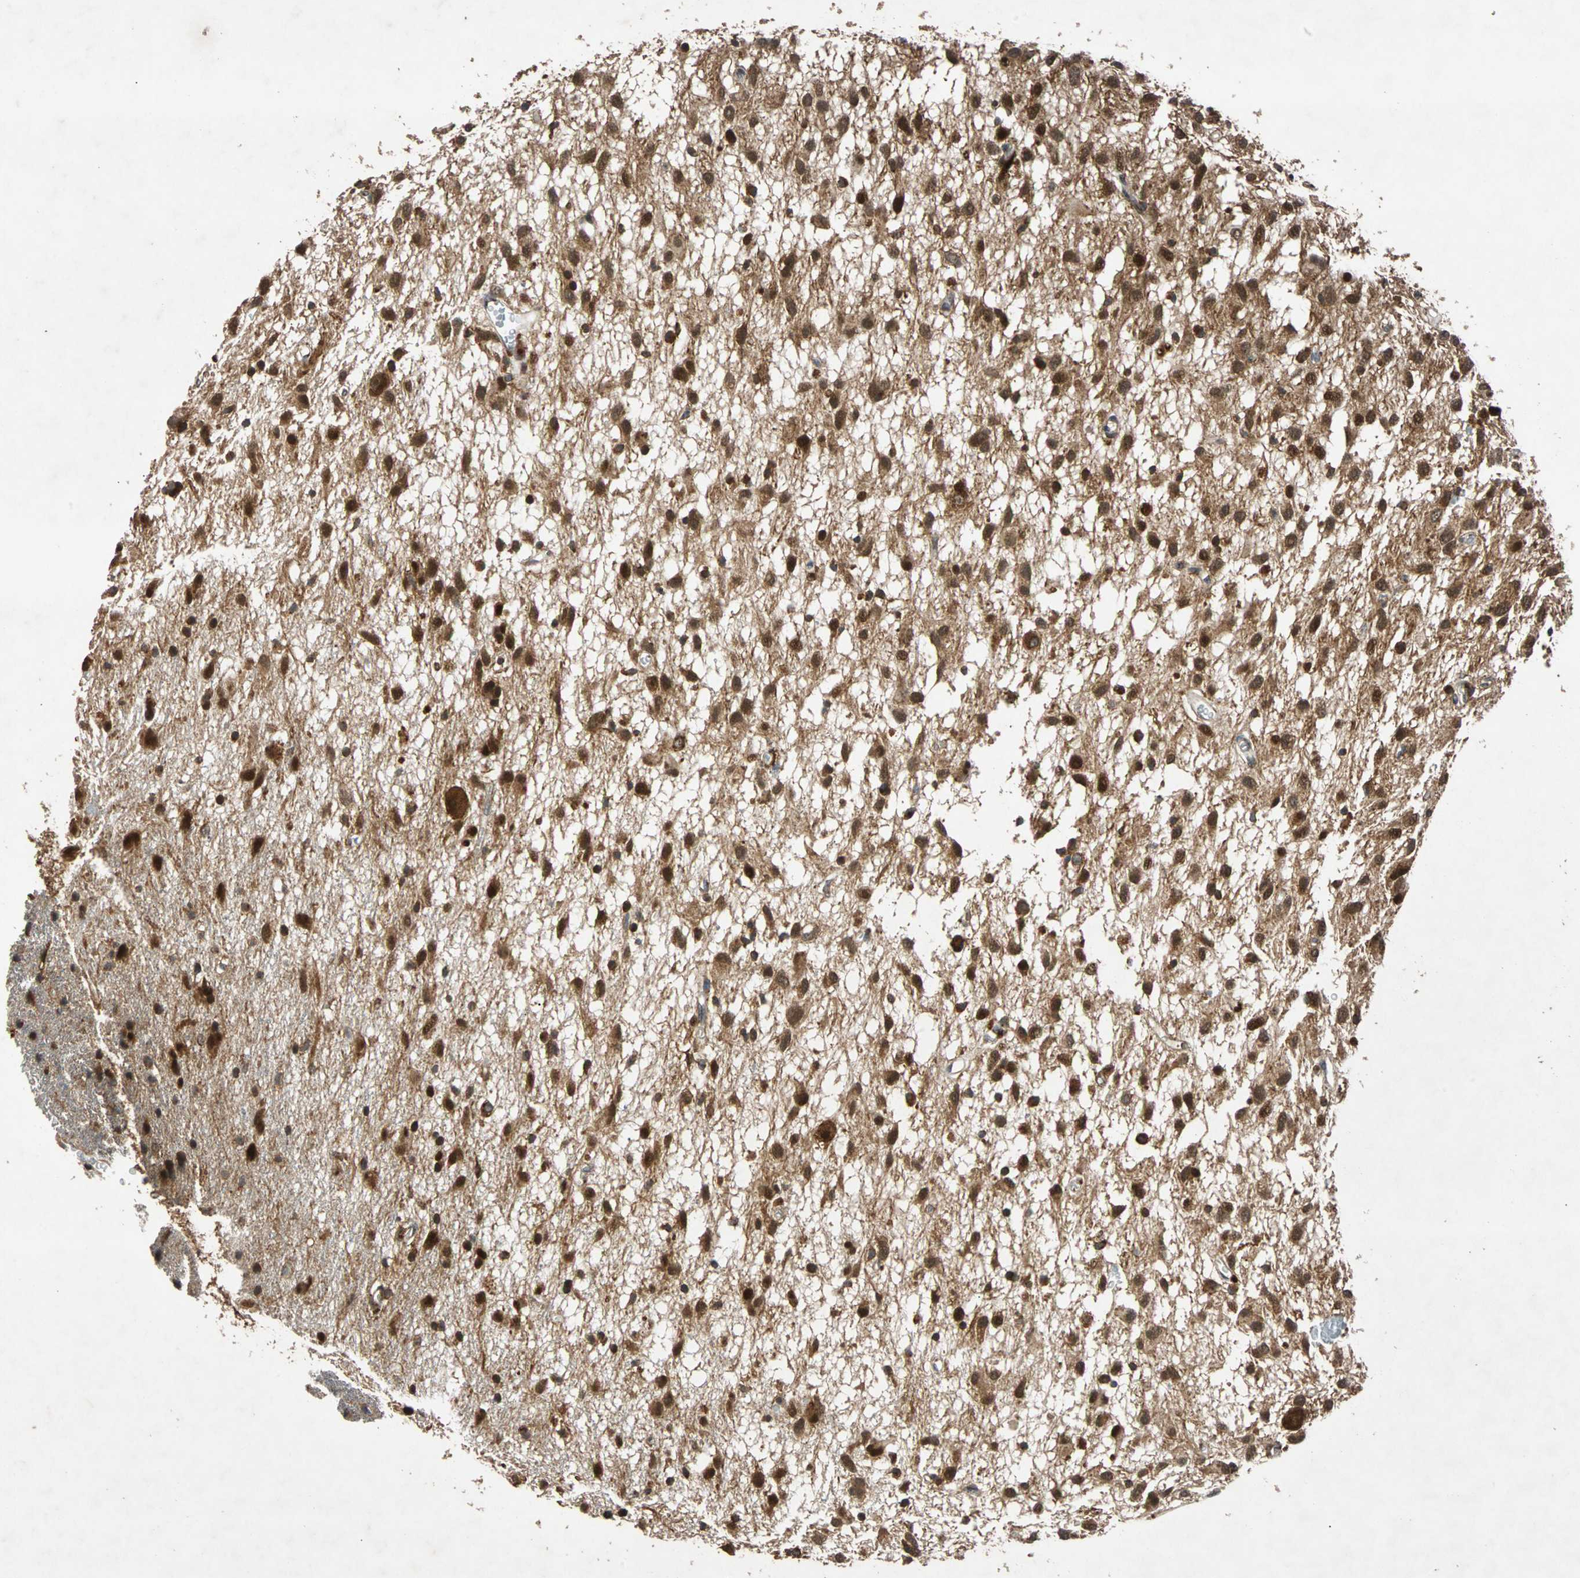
{"staining": {"intensity": "strong", "quantity": ">75%", "location": "cytoplasmic/membranous,nuclear"}, "tissue": "glioma", "cell_type": "Tumor cells", "image_type": "cancer", "snomed": [{"axis": "morphology", "description": "Glioma, malignant, Low grade"}, {"axis": "topography", "description": "Brain"}], "caption": "There is high levels of strong cytoplasmic/membranous and nuclear staining in tumor cells of glioma, as demonstrated by immunohistochemical staining (brown color).", "gene": "USP31", "patient": {"sex": "male", "age": 77}}